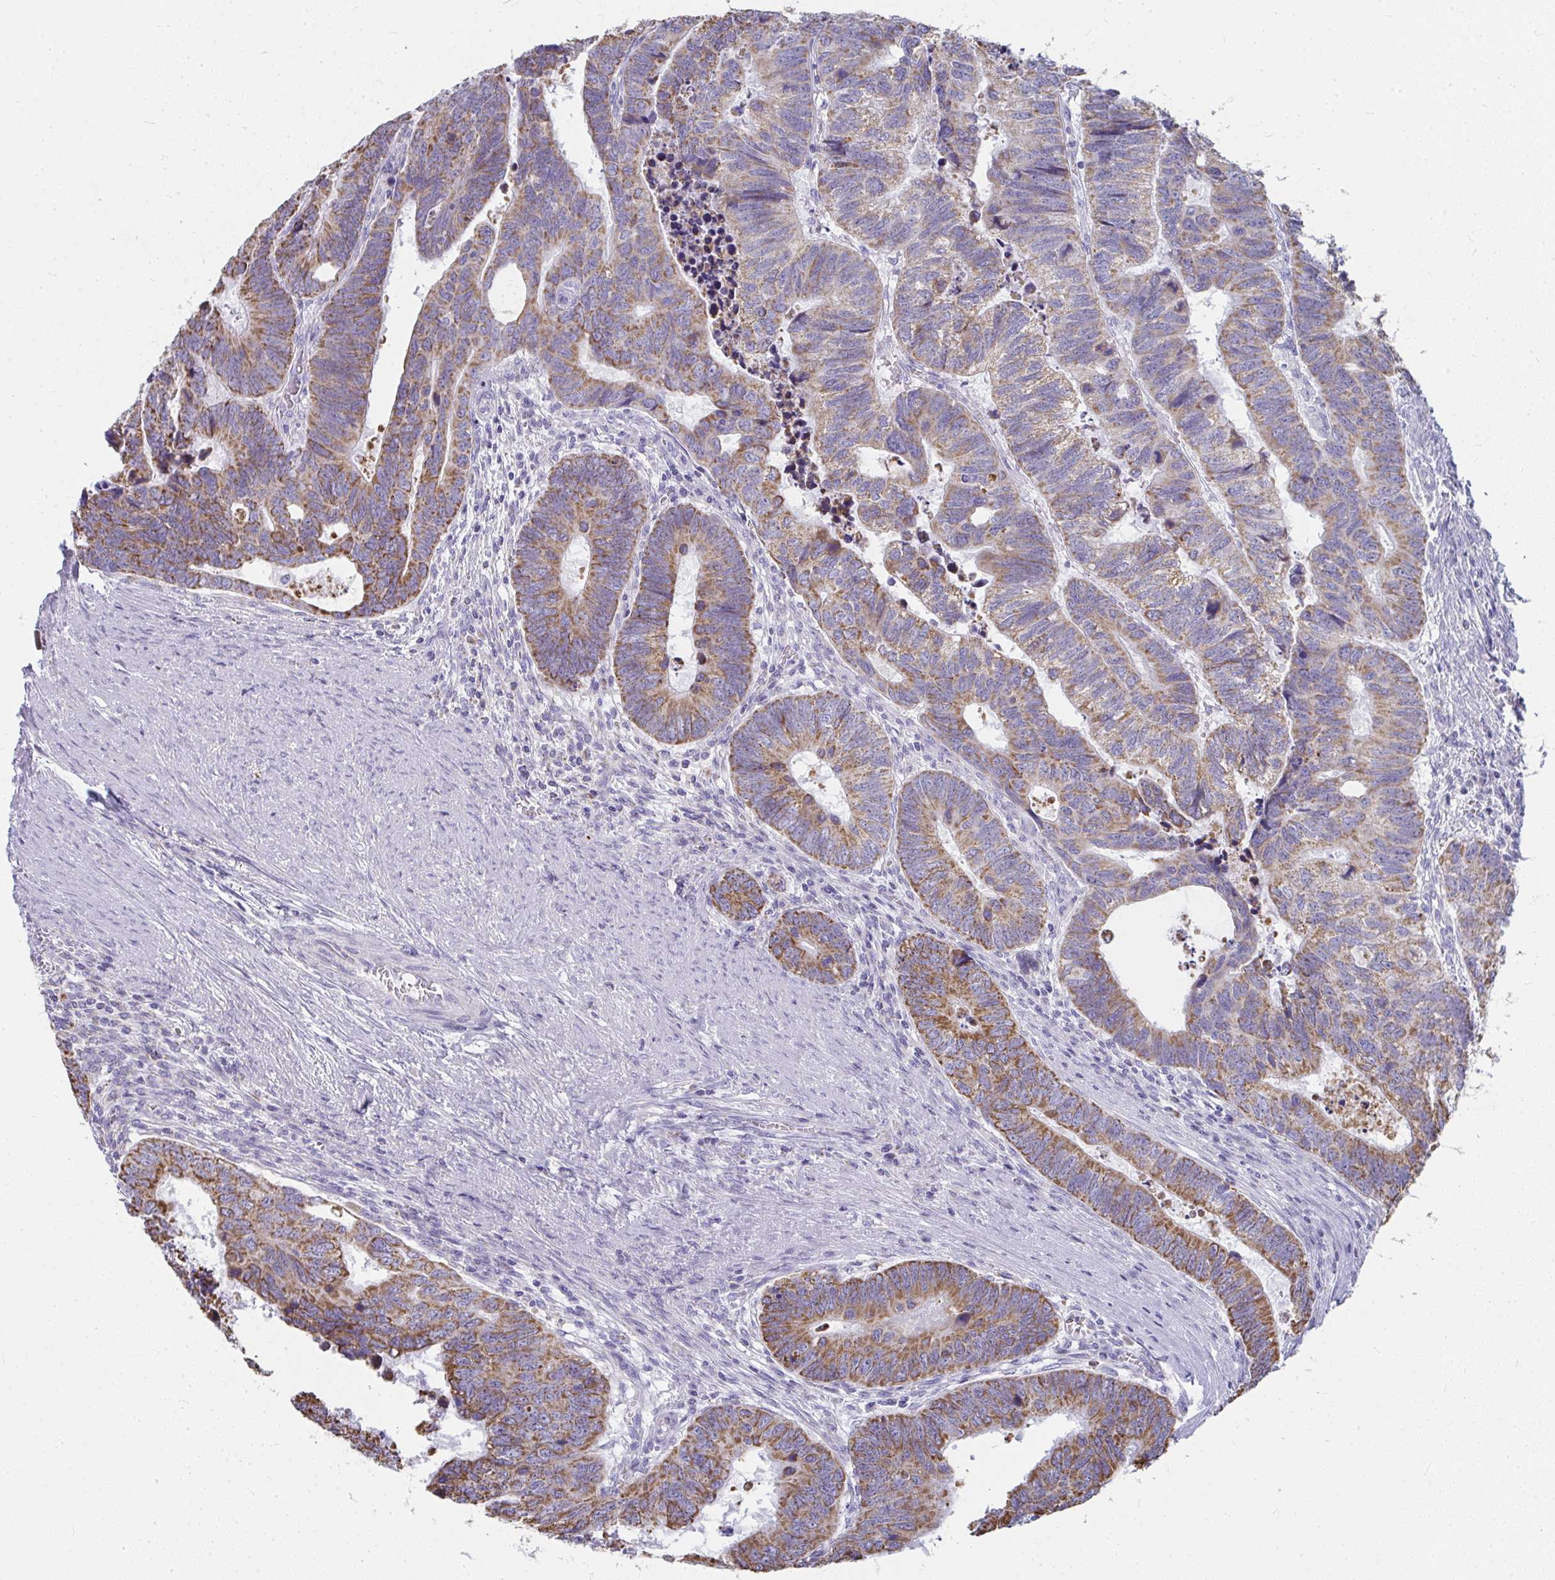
{"staining": {"intensity": "moderate", "quantity": ">75%", "location": "cytoplasmic/membranous"}, "tissue": "colorectal cancer", "cell_type": "Tumor cells", "image_type": "cancer", "snomed": [{"axis": "morphology", "description": "Adenocarcinoma, NOS"}, {"axis": "topography", "description": "Colon"}], "caption": "DAB immunohistochemical staining of adenocarcinoma (colorectal) exhibits moderate cytoplasmic/membranous protein staining in approximately >75% of tumor cells. (DAB (3,3'-diaminobenzidine) IHC with brightfield microscopy, high magnification).", "gene": "SLC6A1", "patient": {"sex": "male", "age": 62}}